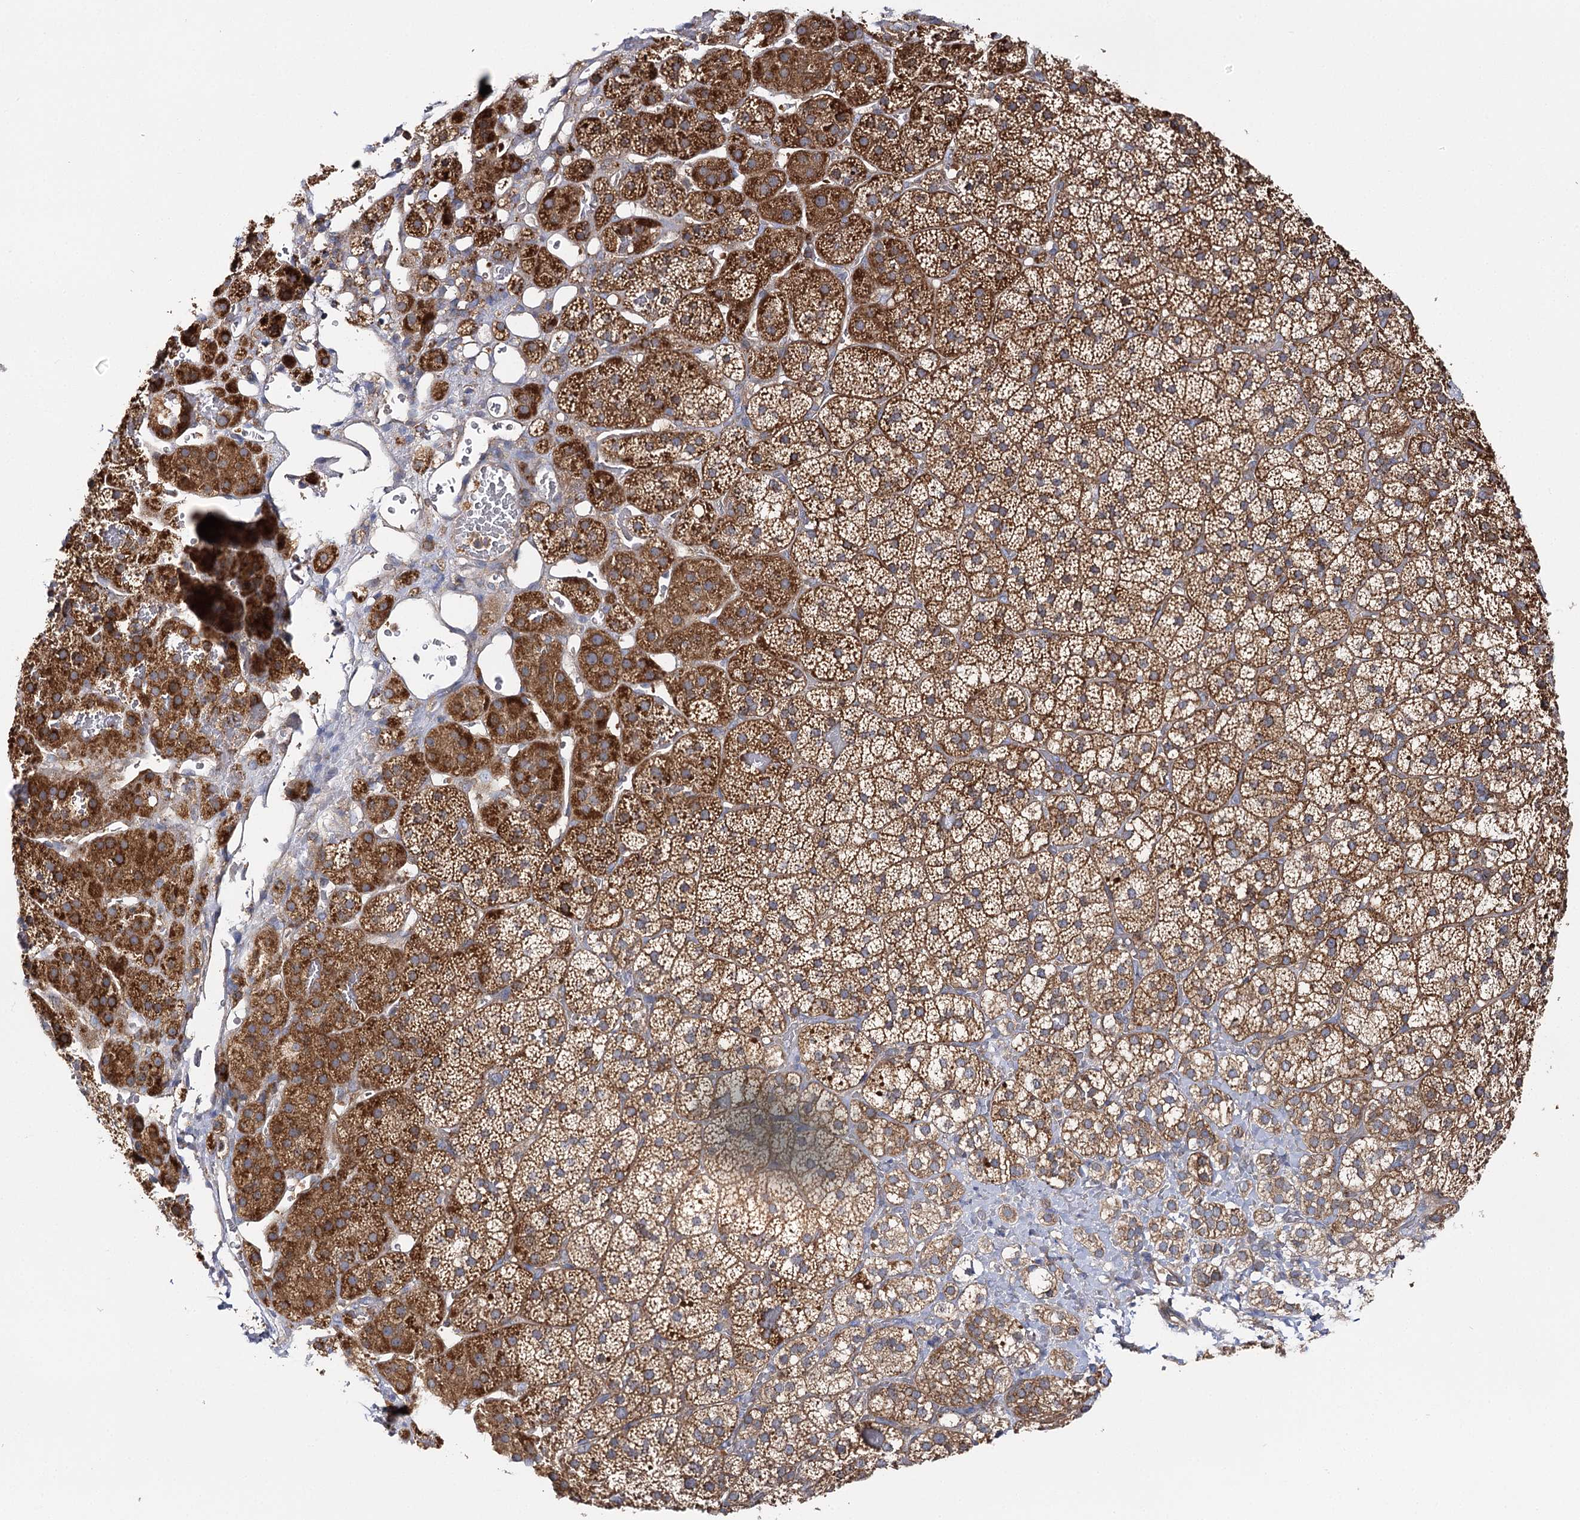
{"staining": {"intensity": "moderate", "quantity": ">75%", "location": "cytoplasmic/membranous"}, "tissue": "adrenal gland", "cell_type": "Glandular cells", "image_type": "normal", "snomed": [{"axis": "morphology", "description": "Normal tissue, NOS"}, {"axis": "topography", "description": "Adrenal gland"}], "caption": "An immunohistochemistry (IHC) histopathology image of benign tissue is shown. Protein staining in brown labels moderate cytoplasmic/membranous positivity in adrenal gland within glandular cells.", "gene": "SEC24B", "patient": {"sex": "female", "age": 44}}